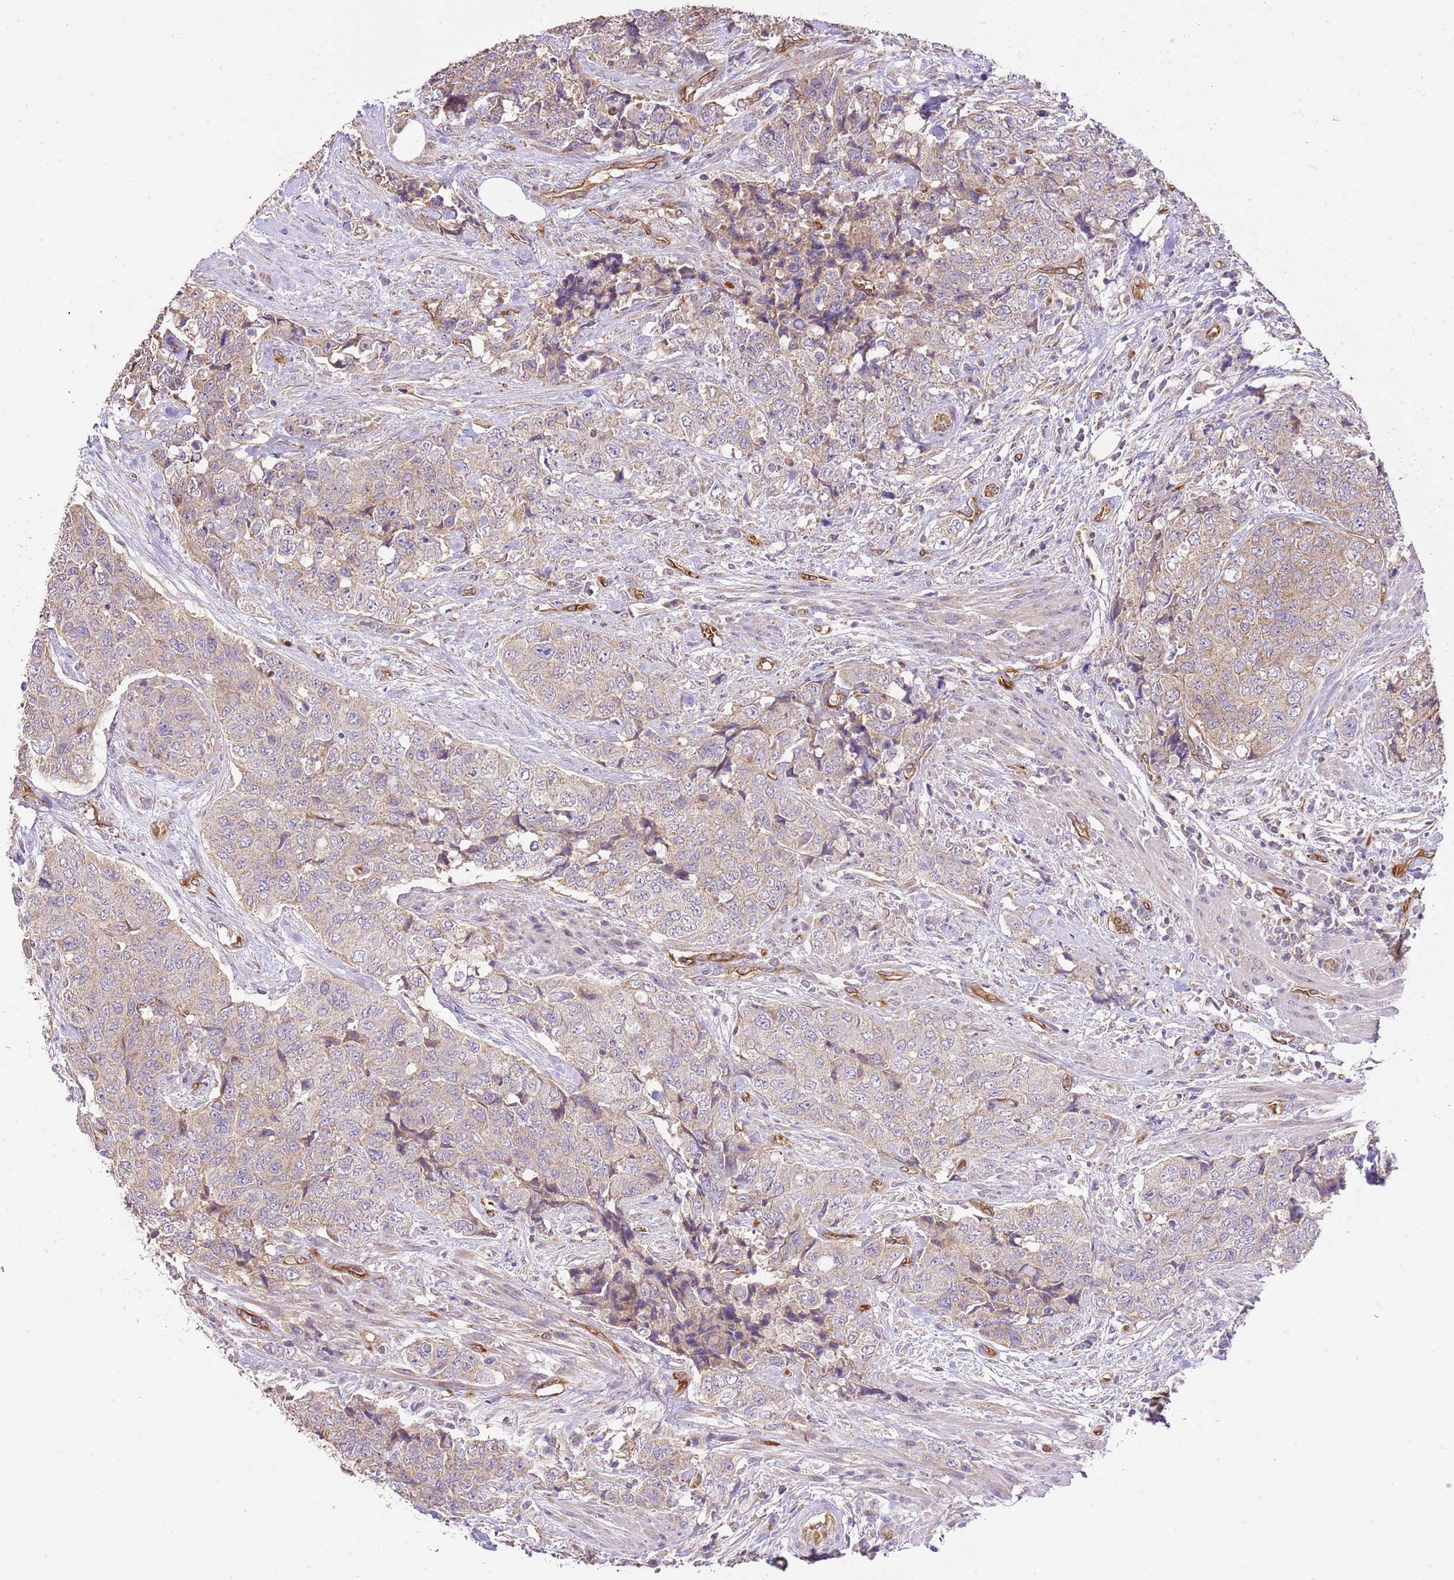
{"staining": {"intensity": "weak", "quantity": ">75%", "location": "cytoplasmic/membranous"}, "tissue": "urothelial cancer", "cell_type": "Tumor cells", "image_type": "cancer", "snomed": [{"axis": "morphology", "description": "Urothelial carcinoma, High grade"}, {"axis": "topography", "description": "Urinary bladder"}], "caption": "A brown stain shows weak cytoplasmic/membranous expression of a protein in human high-grade urothelial carcinoma tumor cells. (Brightfield microscopy of DAB IHC at high magnification).", "gene": "DOCK9", "patient": {"sex": "female", "age": 78}}